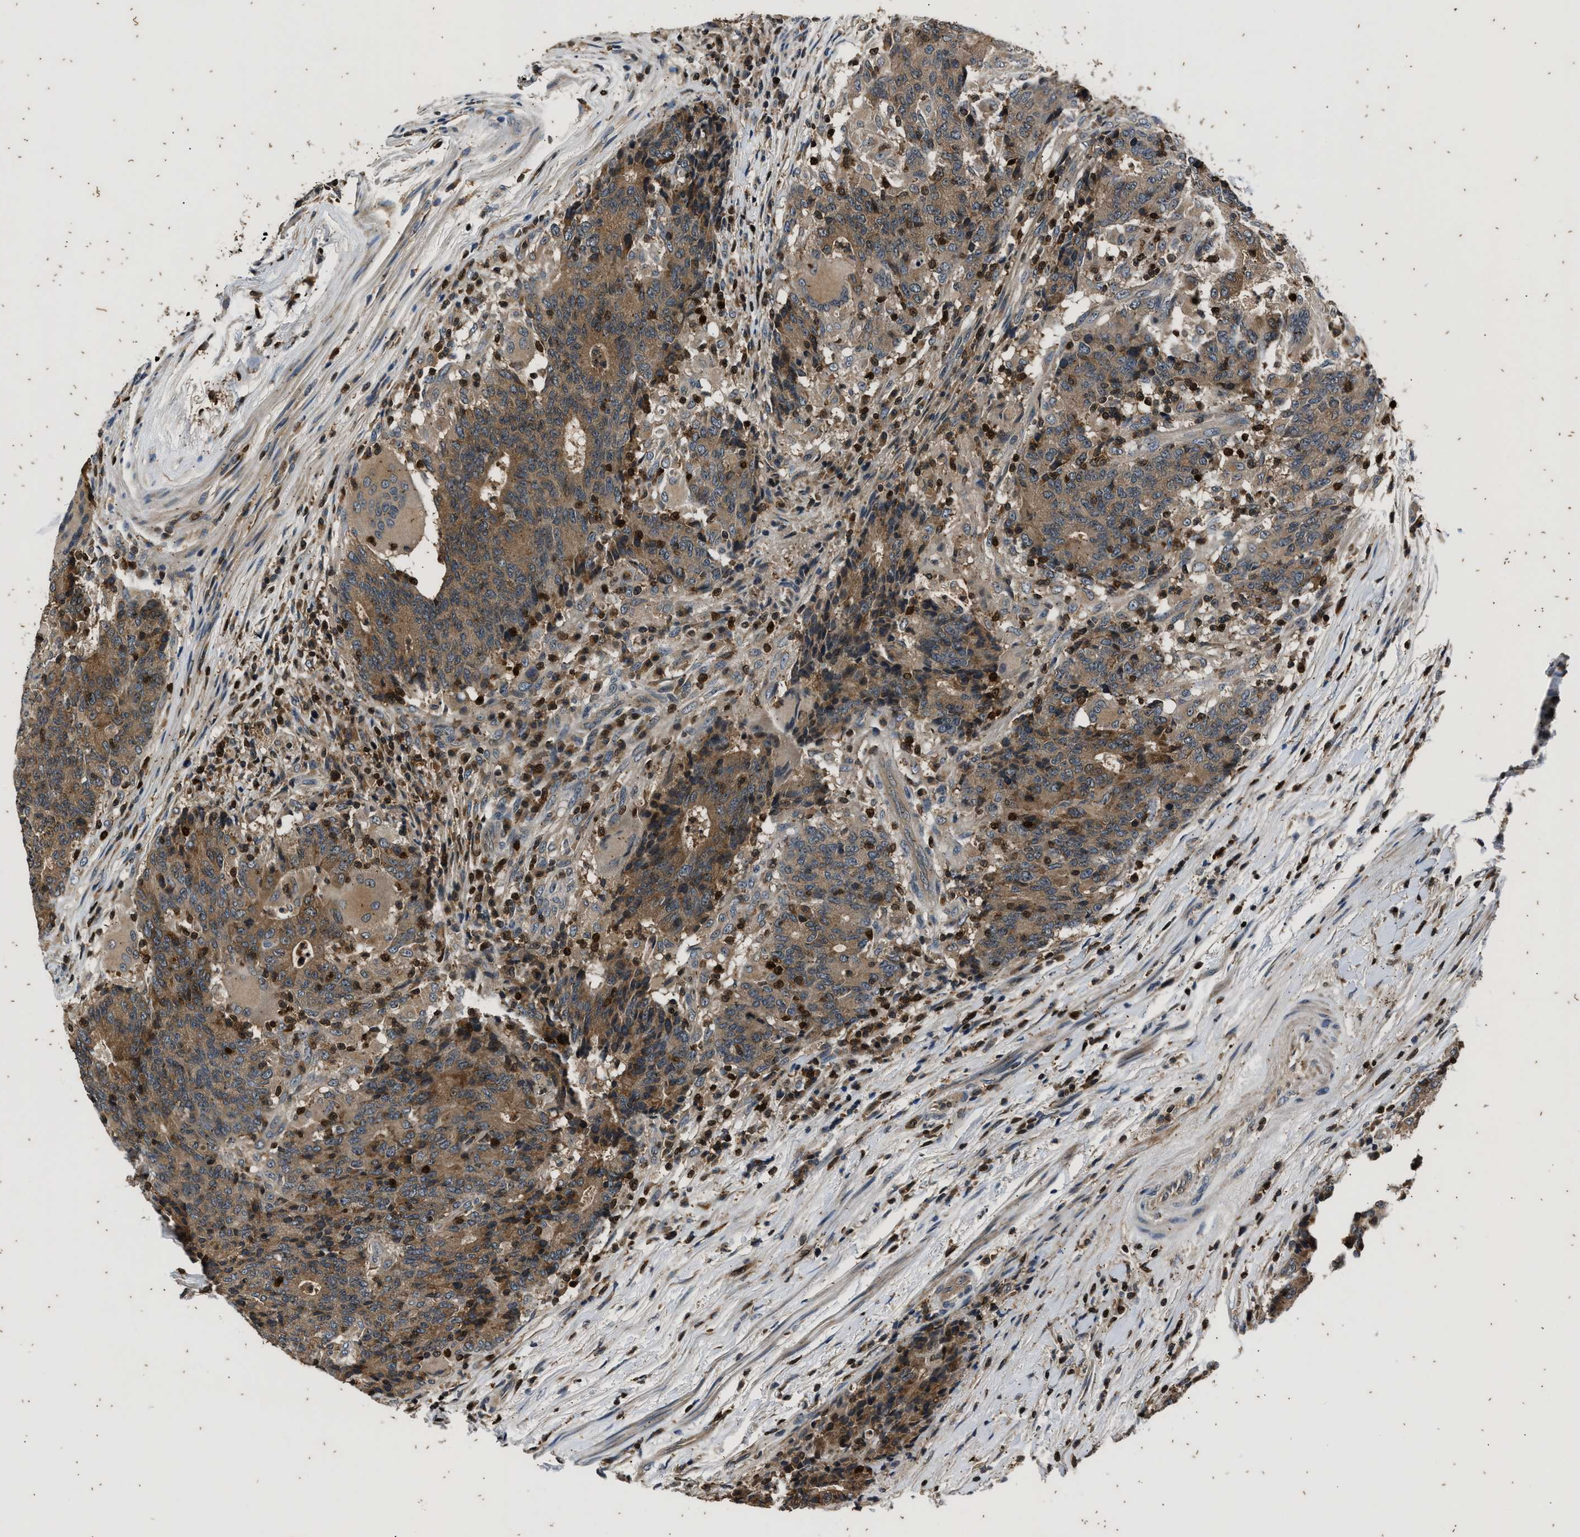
{"staining": {"intensity": "moderate", "quantity": ">75%", "location": "cytoplasmic/membranous"}, "tissue": "colorectal cancer", "cell_type": "Tumor cells", "image_type": "cancer", "snomed": [{"axis": "morphology", "description": "Normal tissue, NOS"}, {"axis": "morphology", "description": "Adenocarcinoma, NOS"}, {"axis": "topography", "description": "Colon"}], "caption": "Immunohistochemical staining of human colorectal cancer exhibits moderate cytoplasmic/membranous protein expression in approximately >75% of tumor cells.", "gene": "PTPN7", "patient": {"sex": "female", "age": 75}}